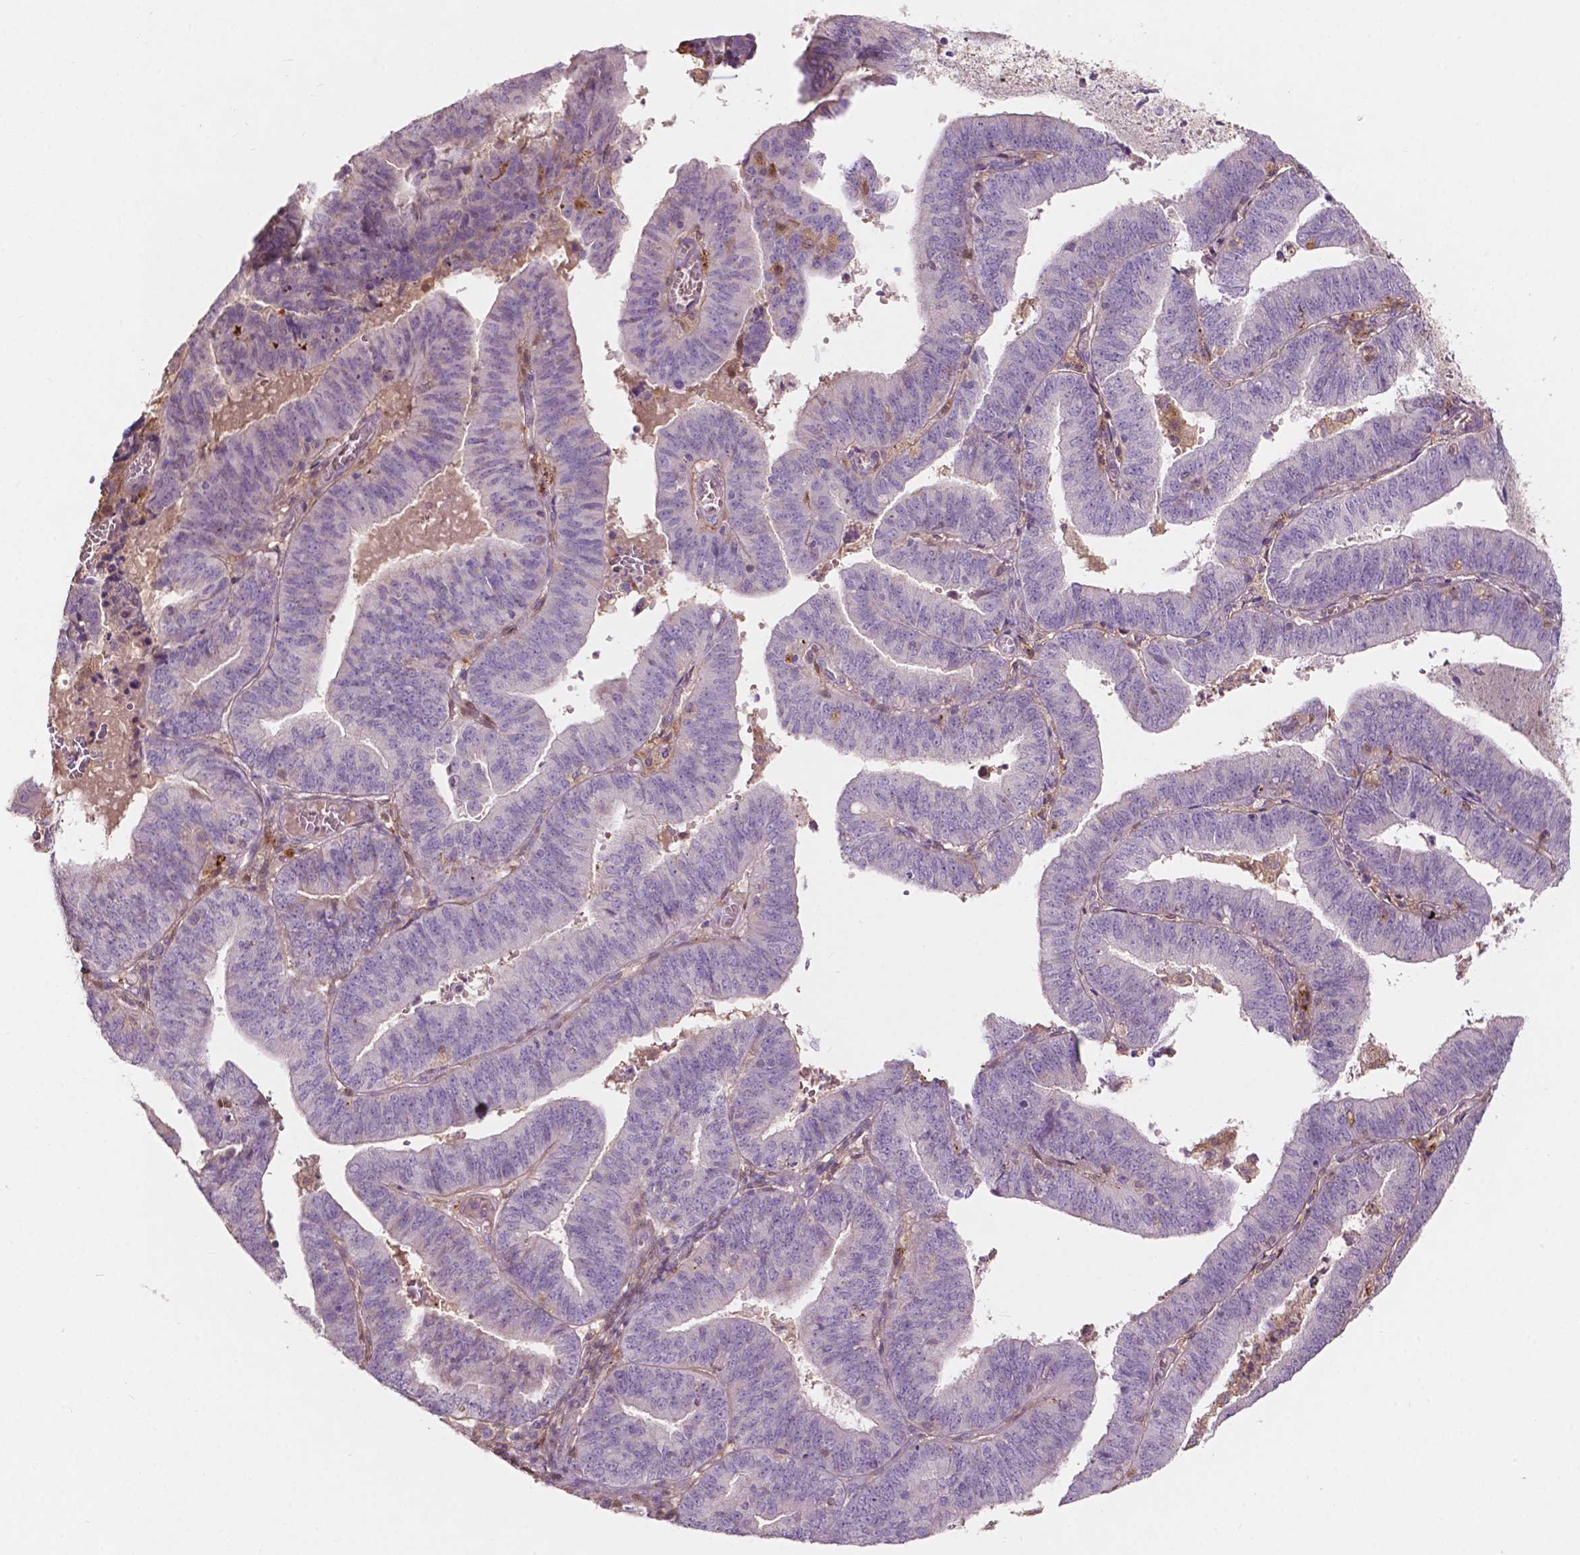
{"staining": {"intensity": "negative", "quantity": "none", "location": "none"}, "tissue": "endometrial cancer", "cell_type": "Tumor cells", "image_type": "cancer", "snomed": [{"axis": "morphology", "description": "Adenocarcinoma, NOS"}, {"axis": "topography", "description": "Endometrium"}], "caption": "IHC micrograph of neoplastic tissue: human endometrial cancer (adenocarcinoma) stained with DAB displays no significant protein expression in tumor cells.", "gene": "GPR37", "patient": {"sex": "female", "age": 82}}